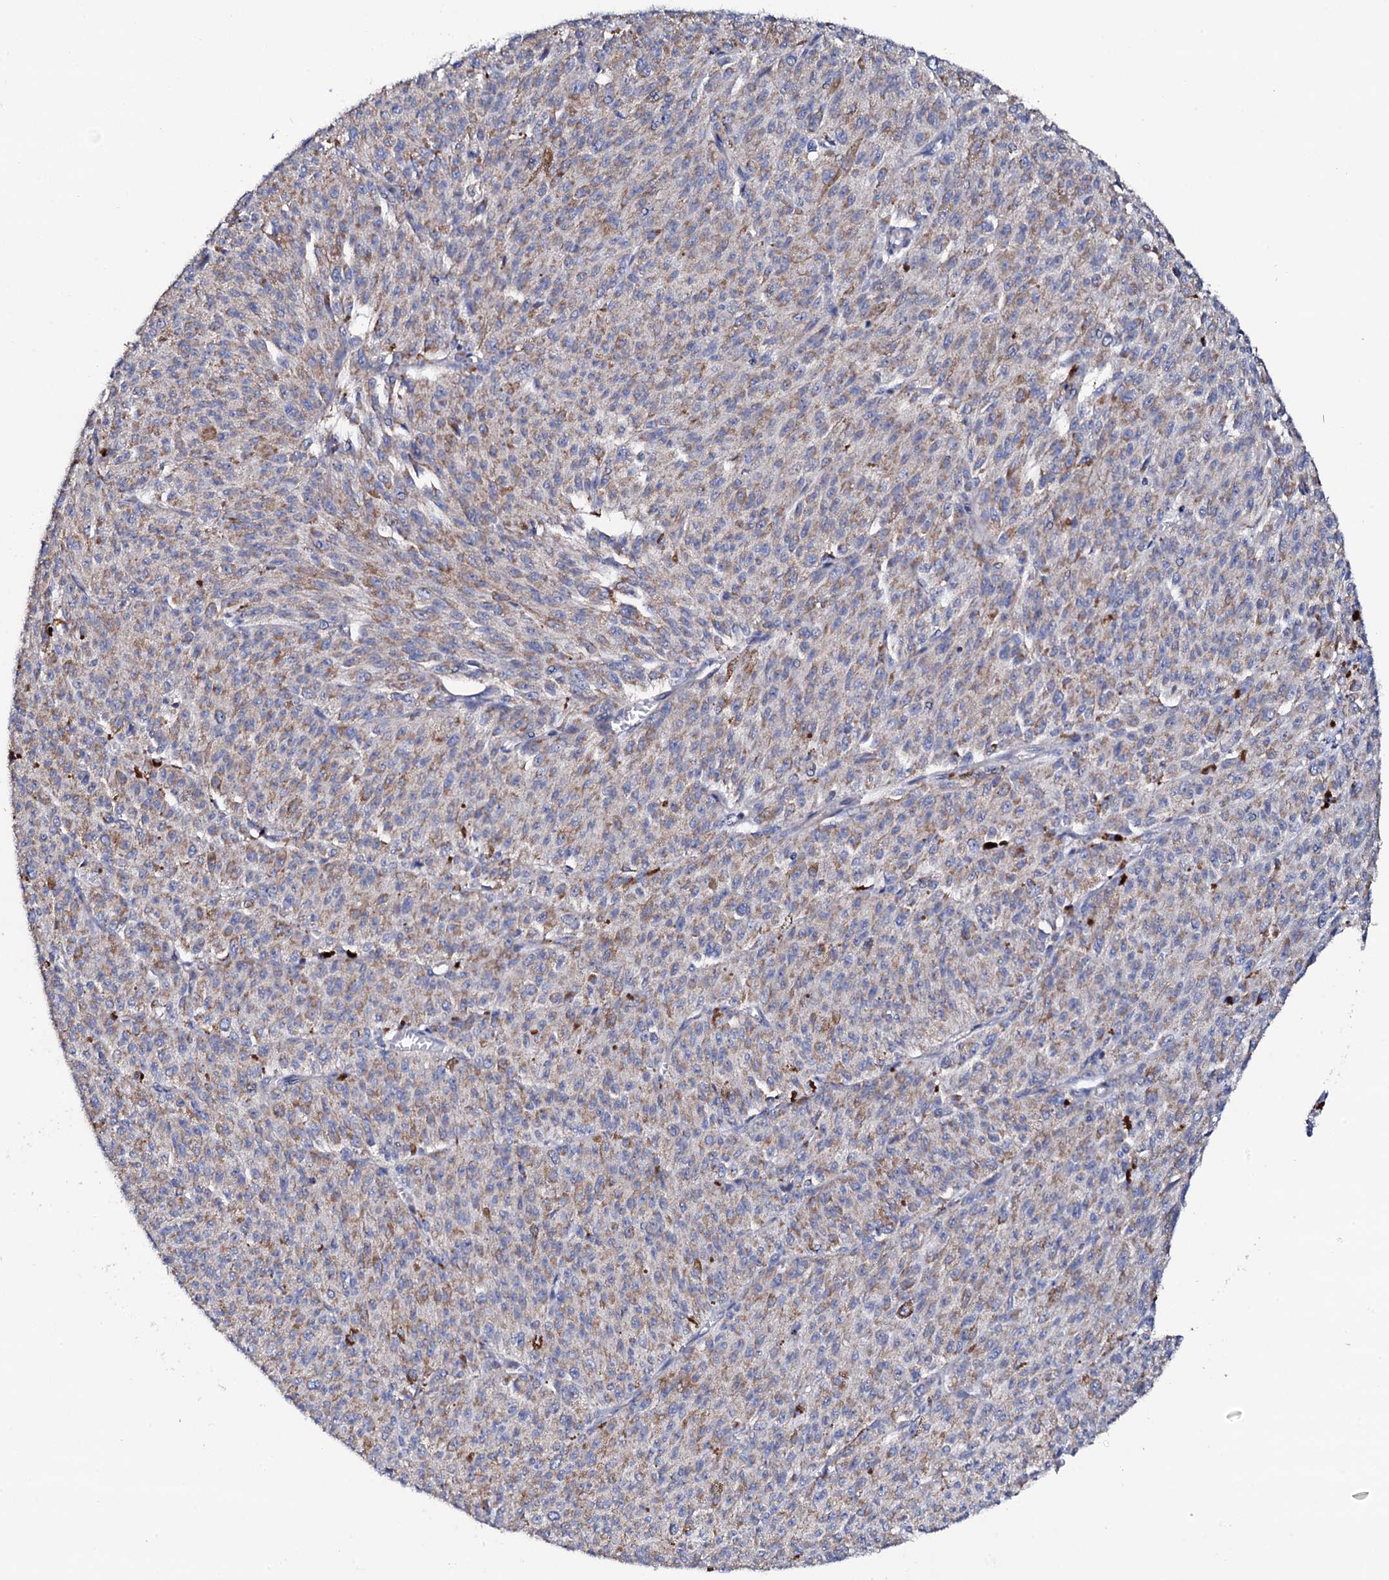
{"staining": {"intensity": "moderate", "quantity": "<25%", "location": "cytoplasmic/membranous"}, "tissue": "melanoma", "cell_type": "Tumor cells", "image_type": "cancer", "snomed": [{"axis": "morphology", "description": "Malignant melanoma, NOS"}, {"axis": "topography", "description": "Skin"}], "caption": "Immunohistochemistry (IHC) histopathology image of human melanoma stained for a protein (brown), which shows low levels of moderate cytoplasmic/membranous expression in about <25% of tumor cells.", "gene": "TCAF2", "patient": {"sex": "female", "age": 52}}